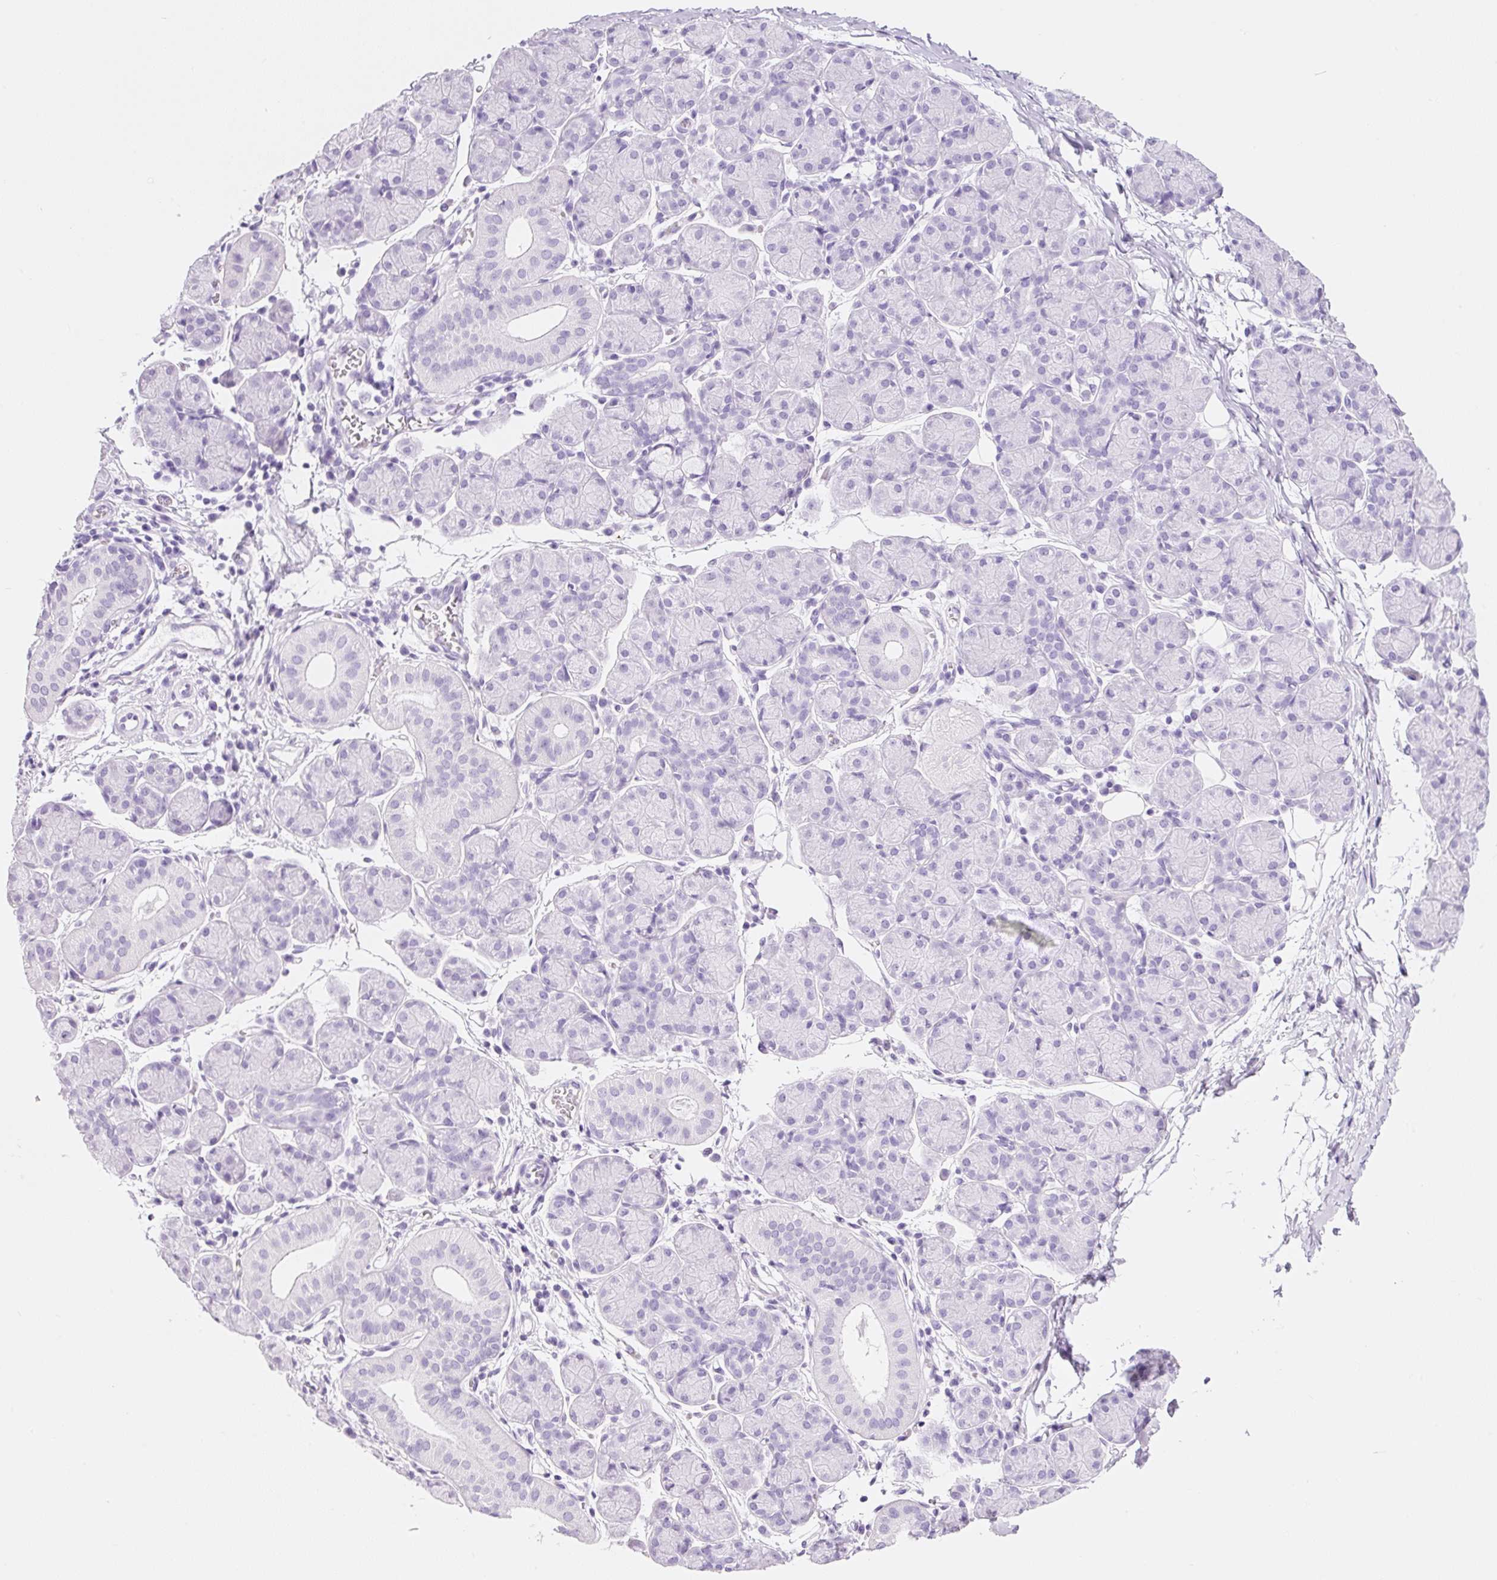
{"staining": {"intensity": "negative", "quantity": "none", "location": "none"}, "tissue": "salivary gland", "cell_type": "Glandular cells", "image_type": "normal", "snomed": [{"axis": "morphology", "description": "Normal tissue, NOS"}, {"axis": "morphology", "description": "Inflammation, NOS"}, {"axis": "topography", "description": "Lymph node"}, {"axis": "topography", "description": "Salivary gland"}], "caption": "A high-resolution micrograph shows immunohistochemistry staining of benign salivary gland, which exhibits no significant expression in glandular cells.", "gene": "ADSS1", "patient": {"sex": "male", "age": 3}}